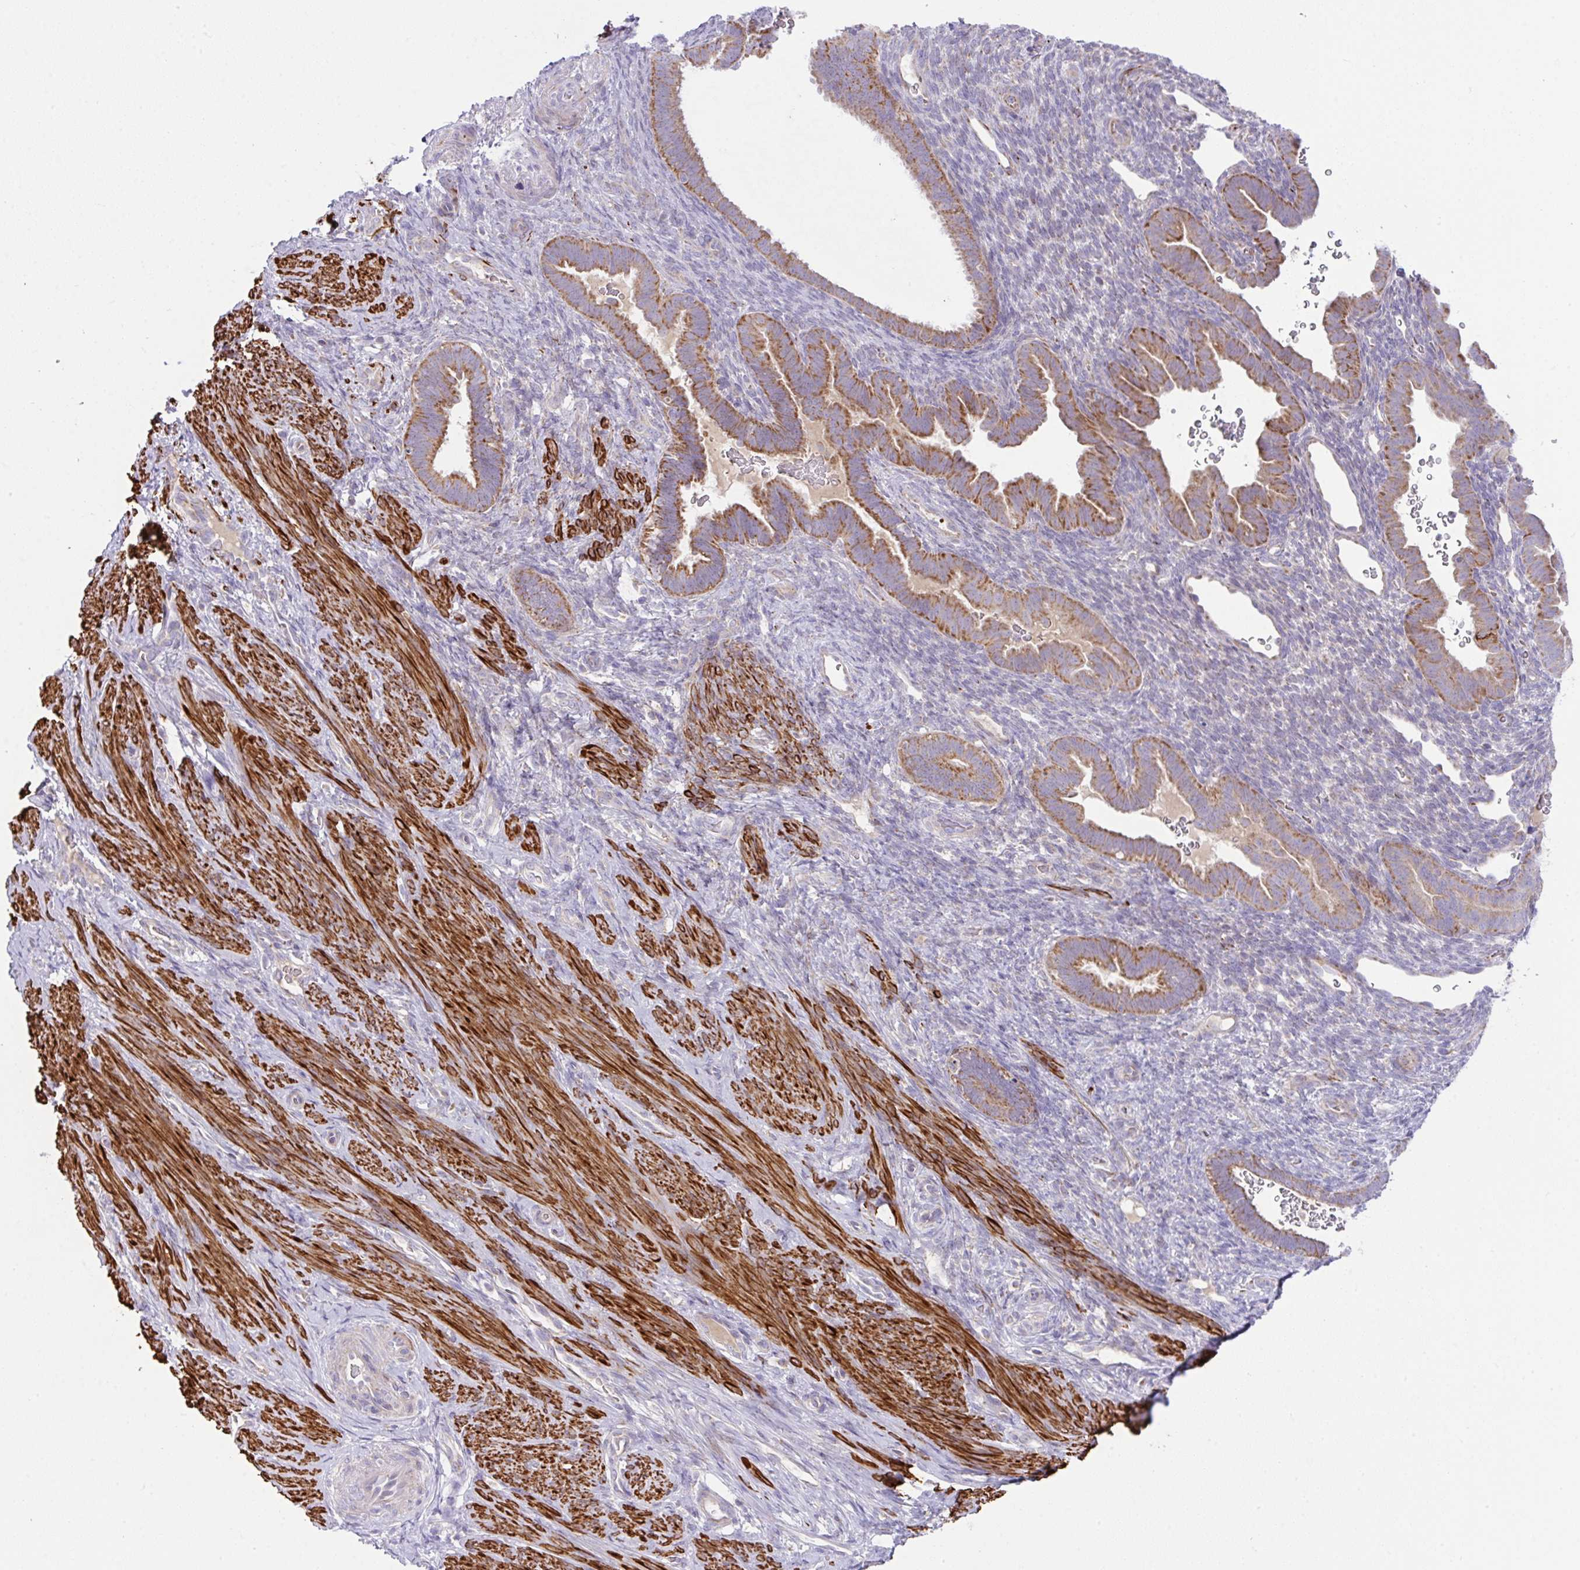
{"staining": {"intensity": "negative", "quantity": "none", "location": "none"}, "tissue": "endometrium", "cell_type": "Cells in endometrial stroma", "image_type": "normal", "snomed": [{"axis": "morphology", "description": "Normal tissue, NOS"}, {"axis": "topography", "description": "Endometrium"}], "caption": "DAB immunohistochemical staining of unremarkable human endometrium shows no significant staining in cells in endometrial stroma.", "gene": "CHDH", "patient": {"sex": "female", "age": 34}}